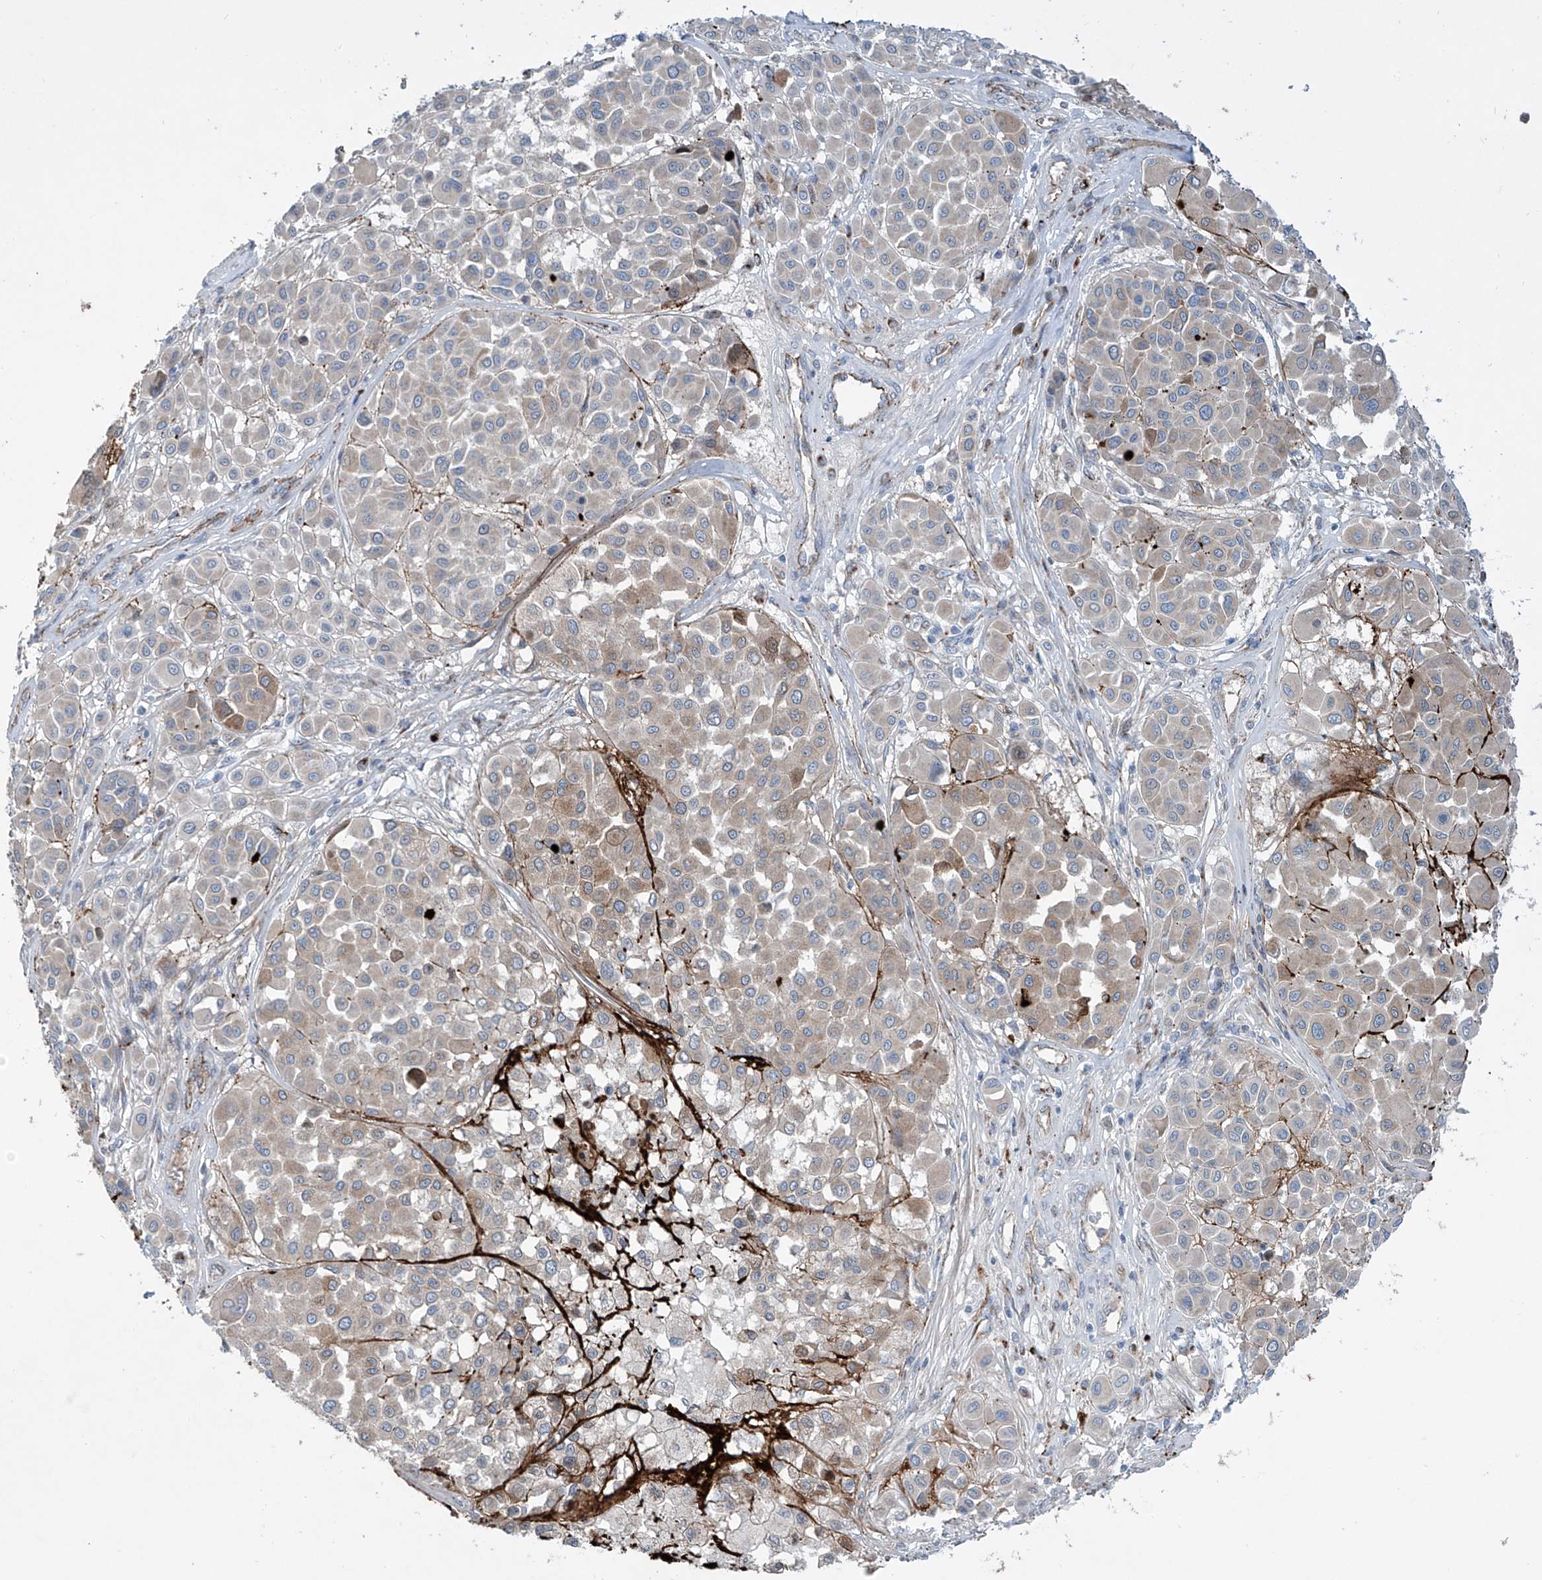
{"staining": {"intensity": "weak", "quantity": "<25%", "location": "cytoplasmic/membranous"}, "tissue": "melanoma", "cell_type": "Tumor cells", "image_type": "cancer", "snomed": [{"axis": "morphology", "description": "Malignant melanoma, Metastatic site"}, {"axis": "topography", "description": "Soft tissue"}], "caption": "An IHC image of melanoma is shown. There is no staining in tumor cells of melanoma.", "gene": "CDH5", "patient": {"sex": "male", "age": 41}}